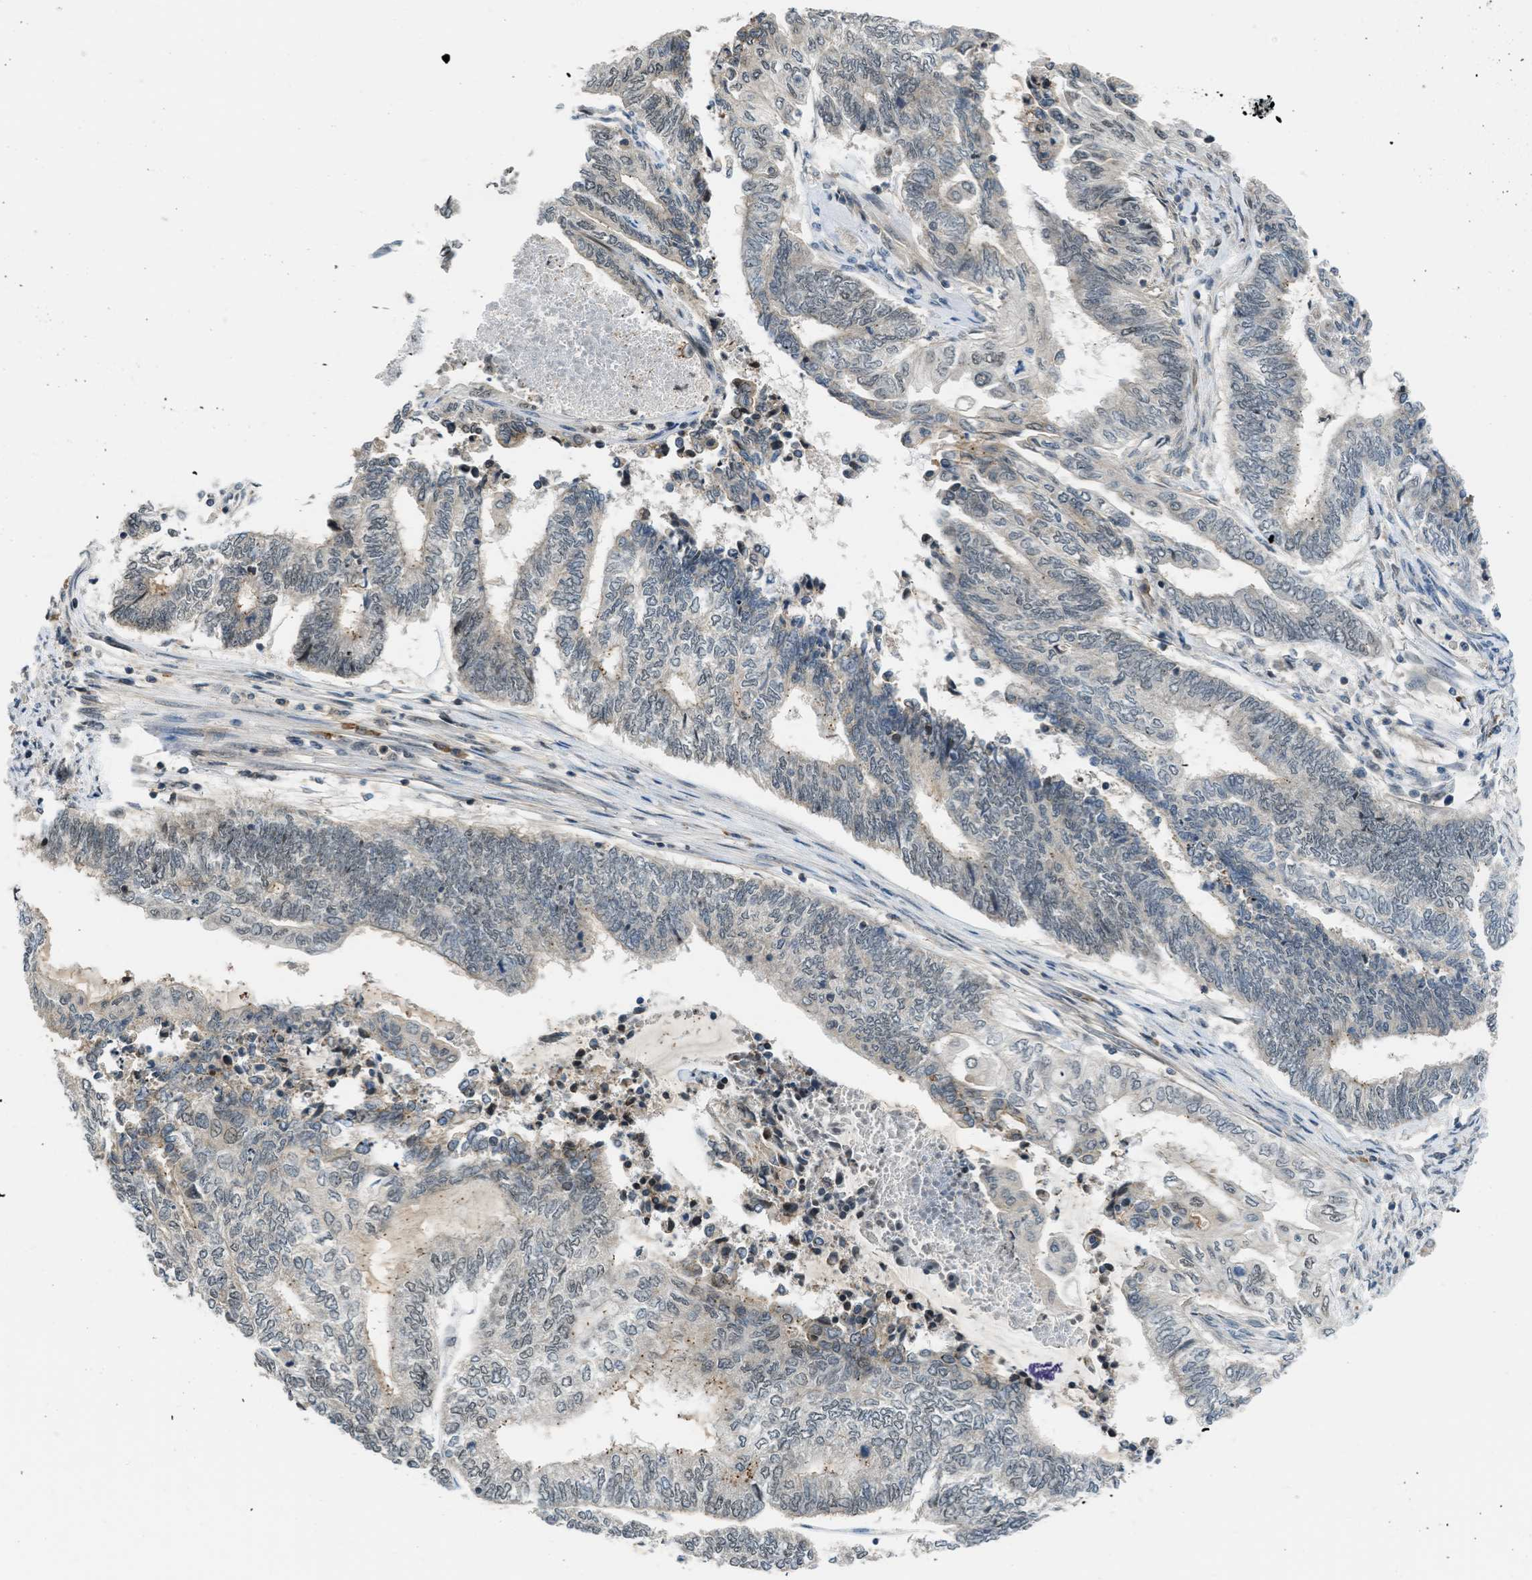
{"staining": {"intensity": "negative", "quantity": "none", "location": "none"}, "tissue": "endometrial cancer", "cell_type": "Tumor cells", "image_type": "cancer", "snomed": [{"axis": "morphology", "description": "Adenocarcinoma, NOS"}, {"axis": "topography", "description": "Uterus"}, {"axis": "topography", "description": "Endometrium"}], "caption": "Endometrial cancer (adenocarcinoma) was stained to show a protein in brown. There is no significant expression in tumor cells.", "gene": "TTBK2", "patient": {"sex": "female", "age": 70}}